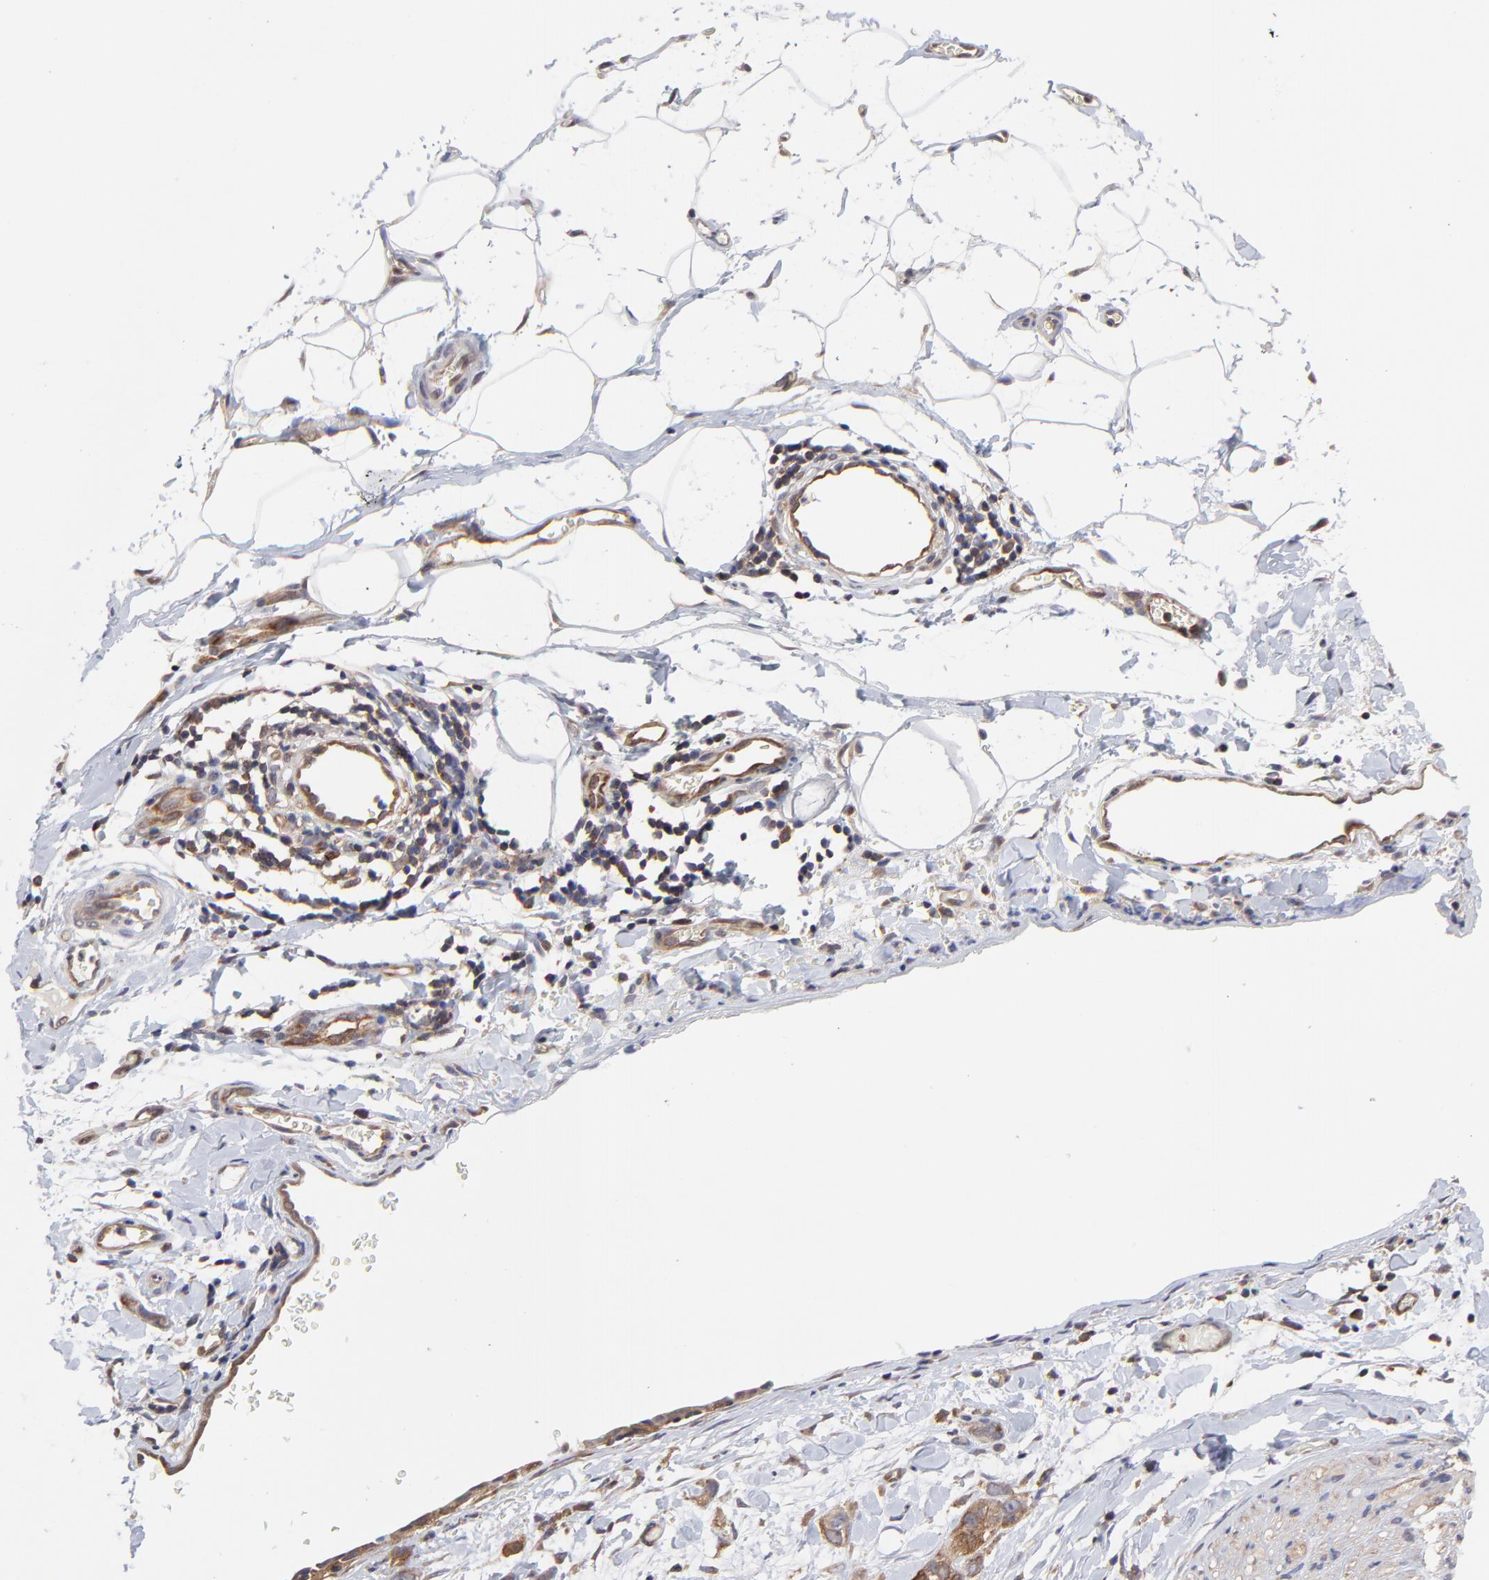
{"staining": {"intensity": "moderate", "quantity": ">75%", "location": "cytoplasmic/membranous"}, "tissue": "stomach cancer", "cell_type": "Tumor cells", "image_type": "cancer", "snomed": [{"axis": "morphology", "description": "Adenocarcinoma, NOS"}, {"axis": "topography", "description": "Stomach, upper"}], "caption": "There is medium levels of moderate cytoplasmic/membranous expression in tumor cells of stomach cancer (adenocarcinoma), as demonstrated by immunohistochemical staining (brown color).", "gene": "GART", "patient": {"sex": "male", "age": 47}}